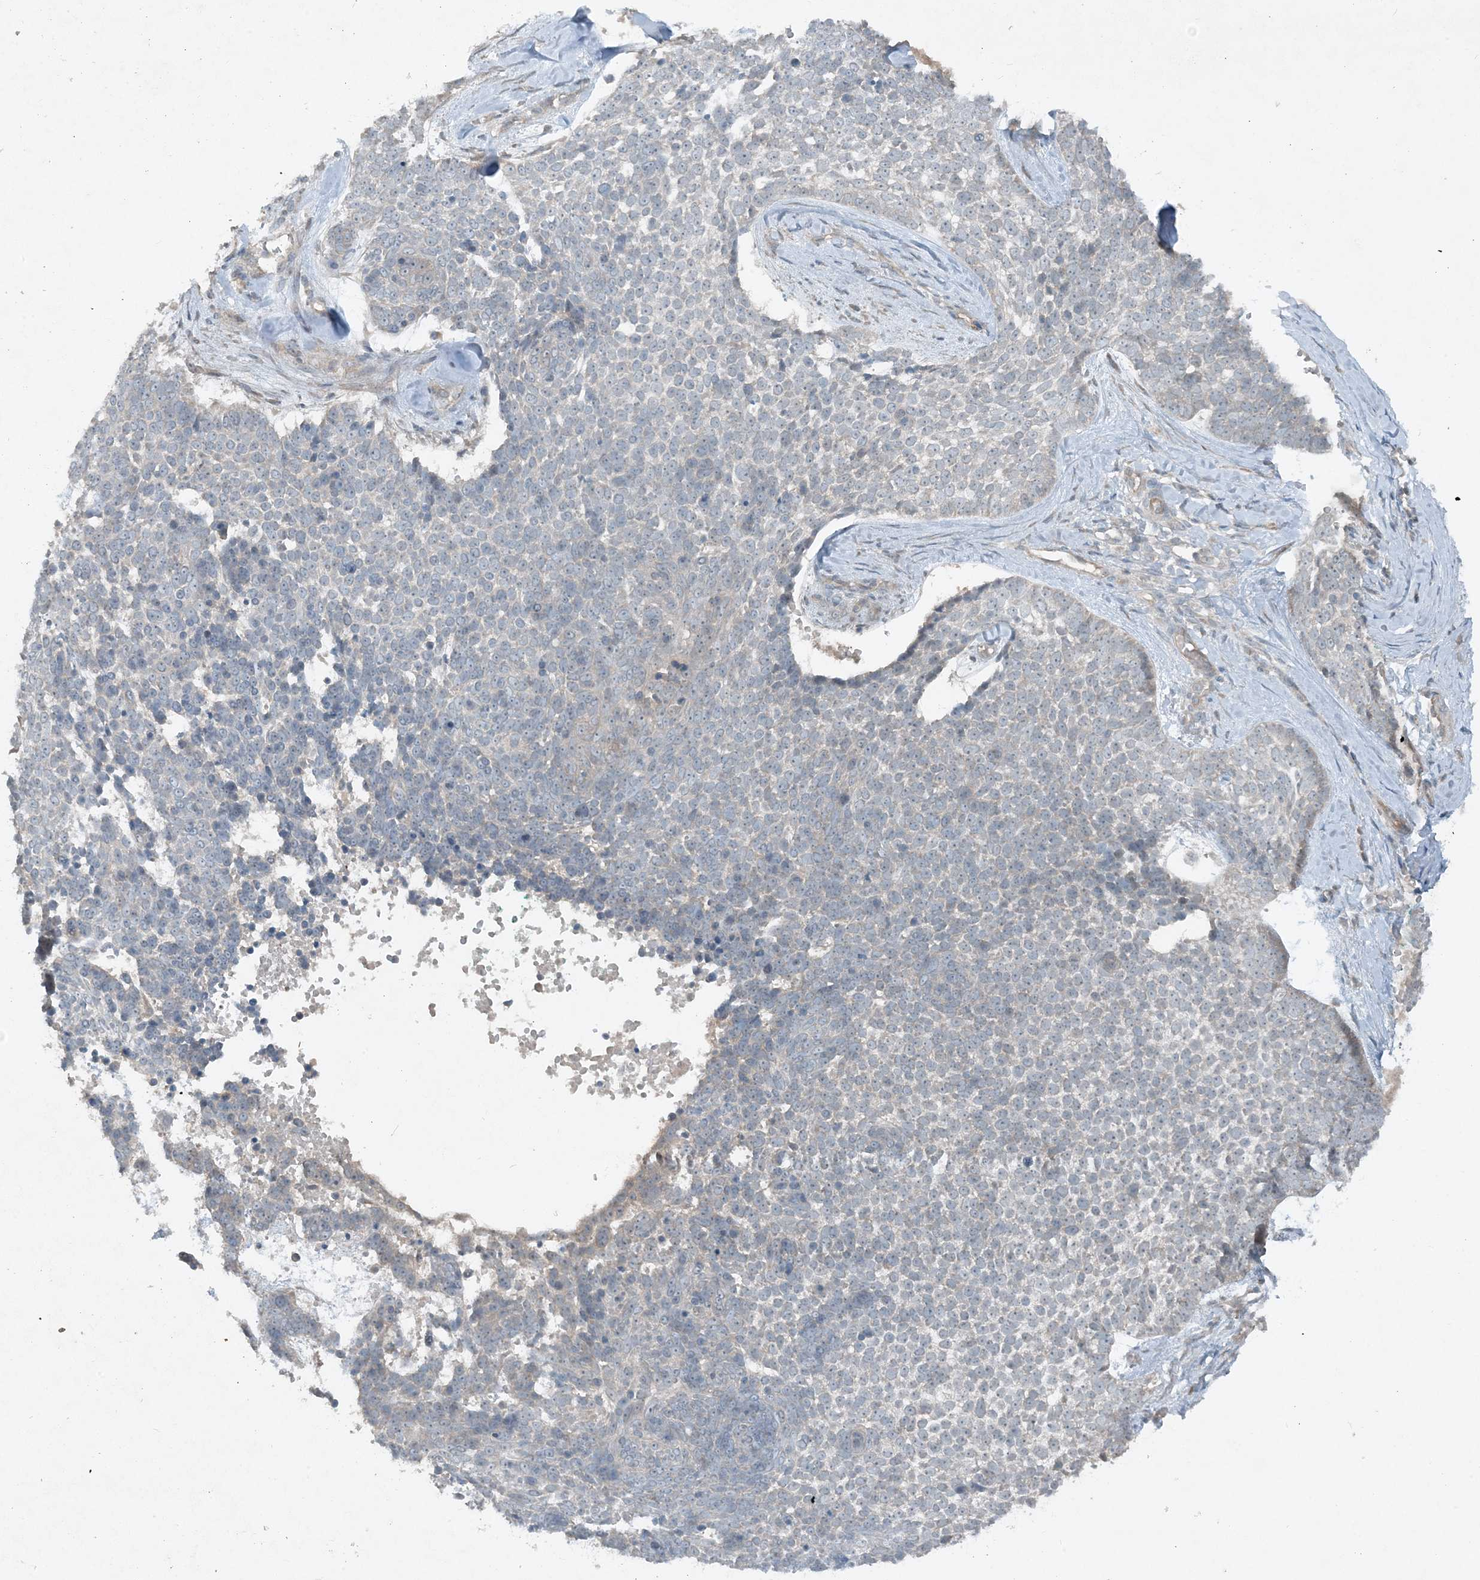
{"staining": {"intensity": "negative", "quantity": "none", "location": "none"}, "tissue": "skin cancer", "cell_type": "Tumor cells", "image_type": "cancer", "snomed": [{"axis": "morphology", "description": "Basal cell carcinoma"}, {"axis": "topography", "description": "Skin"}], "caption": "Skin basal cell carcinoma was stained to show a protein in brown. There is no significant staining in tumor cells. (DAB (3,3'-diaminobenzidine) immunohistochemistry, high magnification).", "gene": "MITD1", "patient": {"sex": "female", "age": 81}}